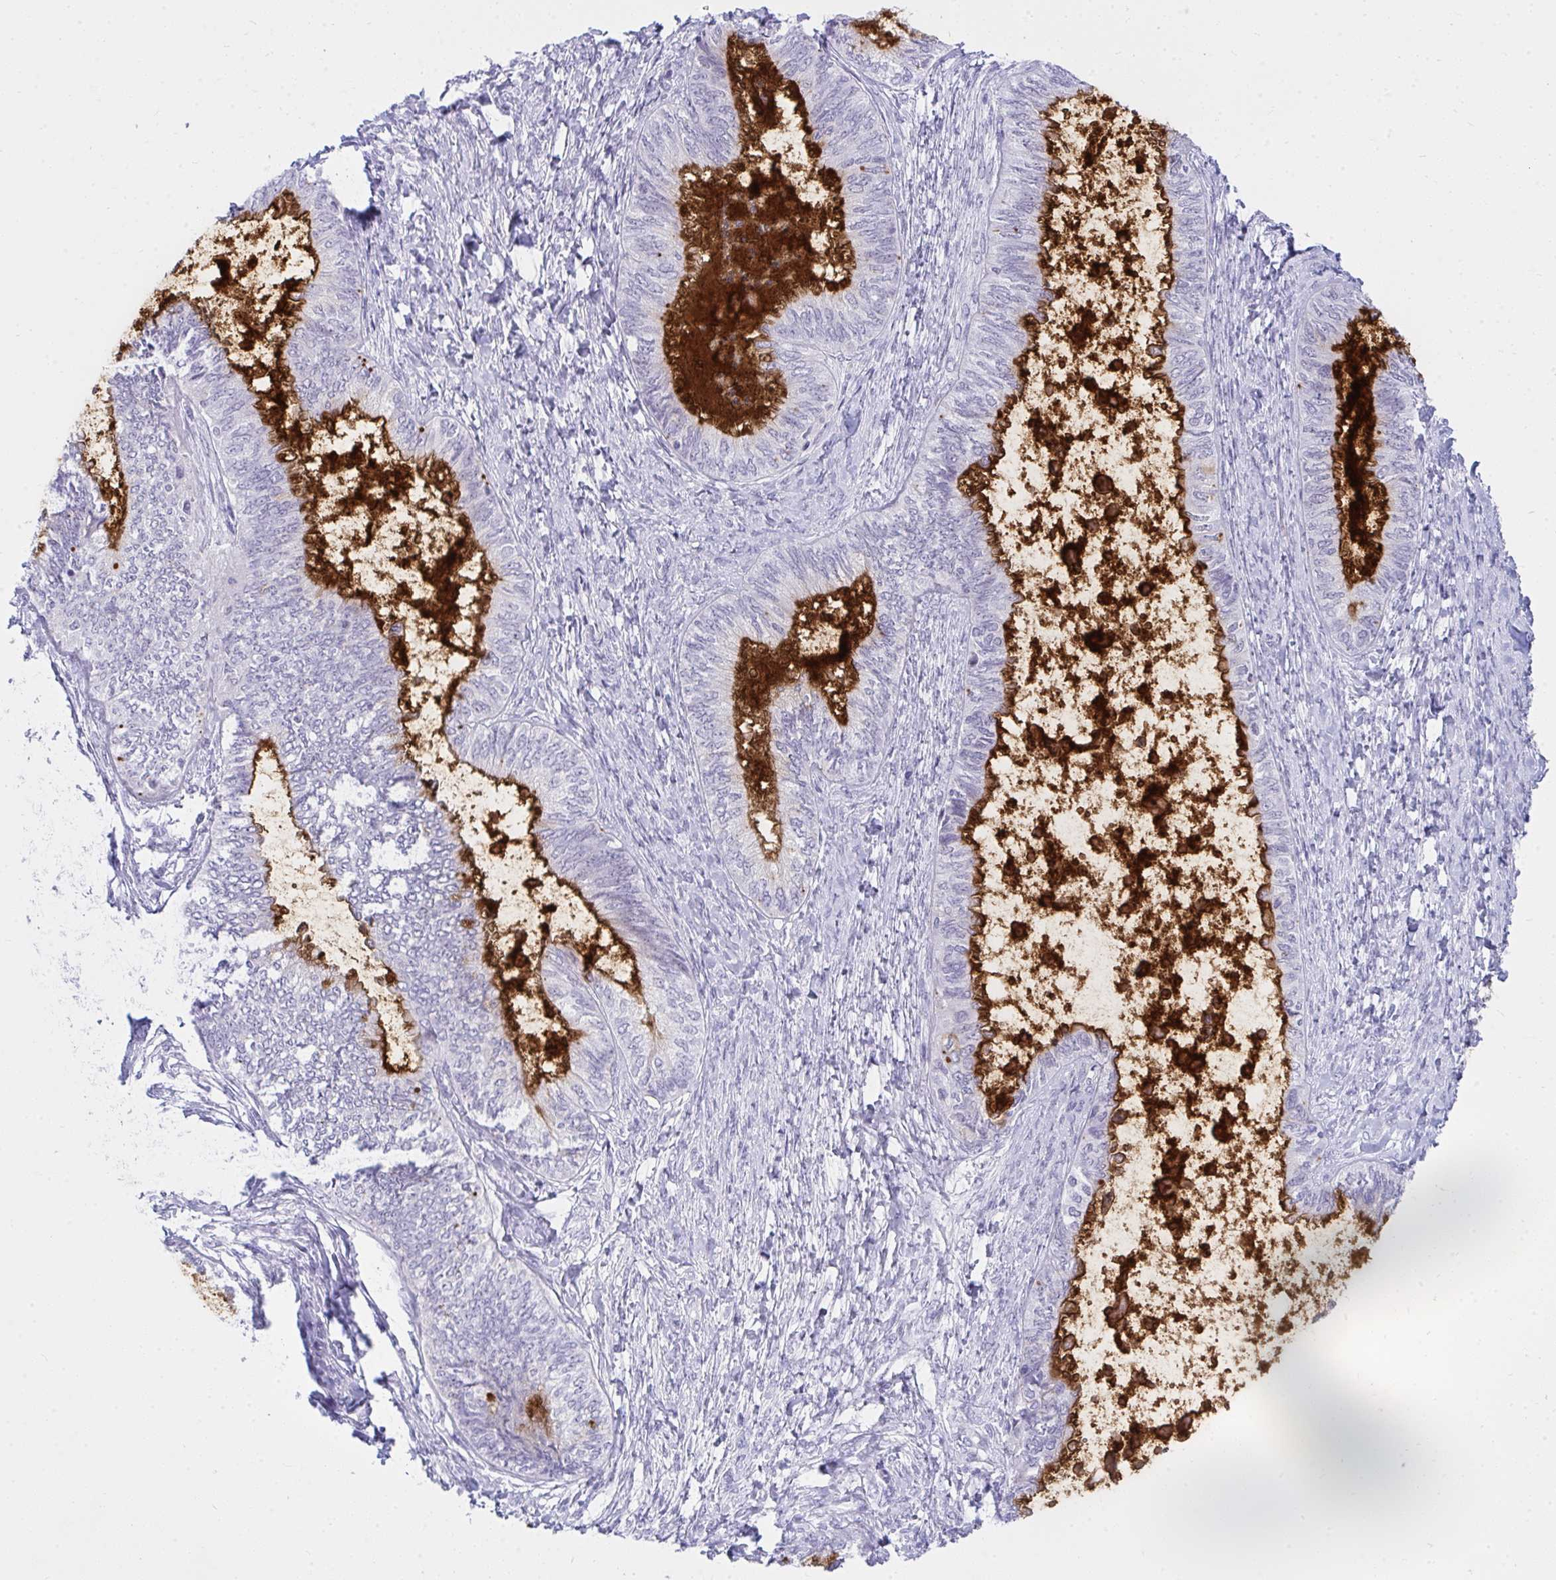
{"staining": {"intensity": "strong", "quantity": "<25%", "location": "cytoplasmic/membranous"}, "tissue": "ovarian cancer", "cell_type": "Tumor cells", "image_type": "cancer", "snomed": [{"axis": "morphology", "description": "Carcinoma, endometroid"}, {"axis": "topography", "description": "Ovary"}], "caption": "Brown immunohistochemical staining in human ovarian endometroid carcinoma shows strong cytoplasmic/membranous staining in approximately <25% of tumor cells.", "gene": "OR5F1", "patient": {"sex": "female", "age": 70}}